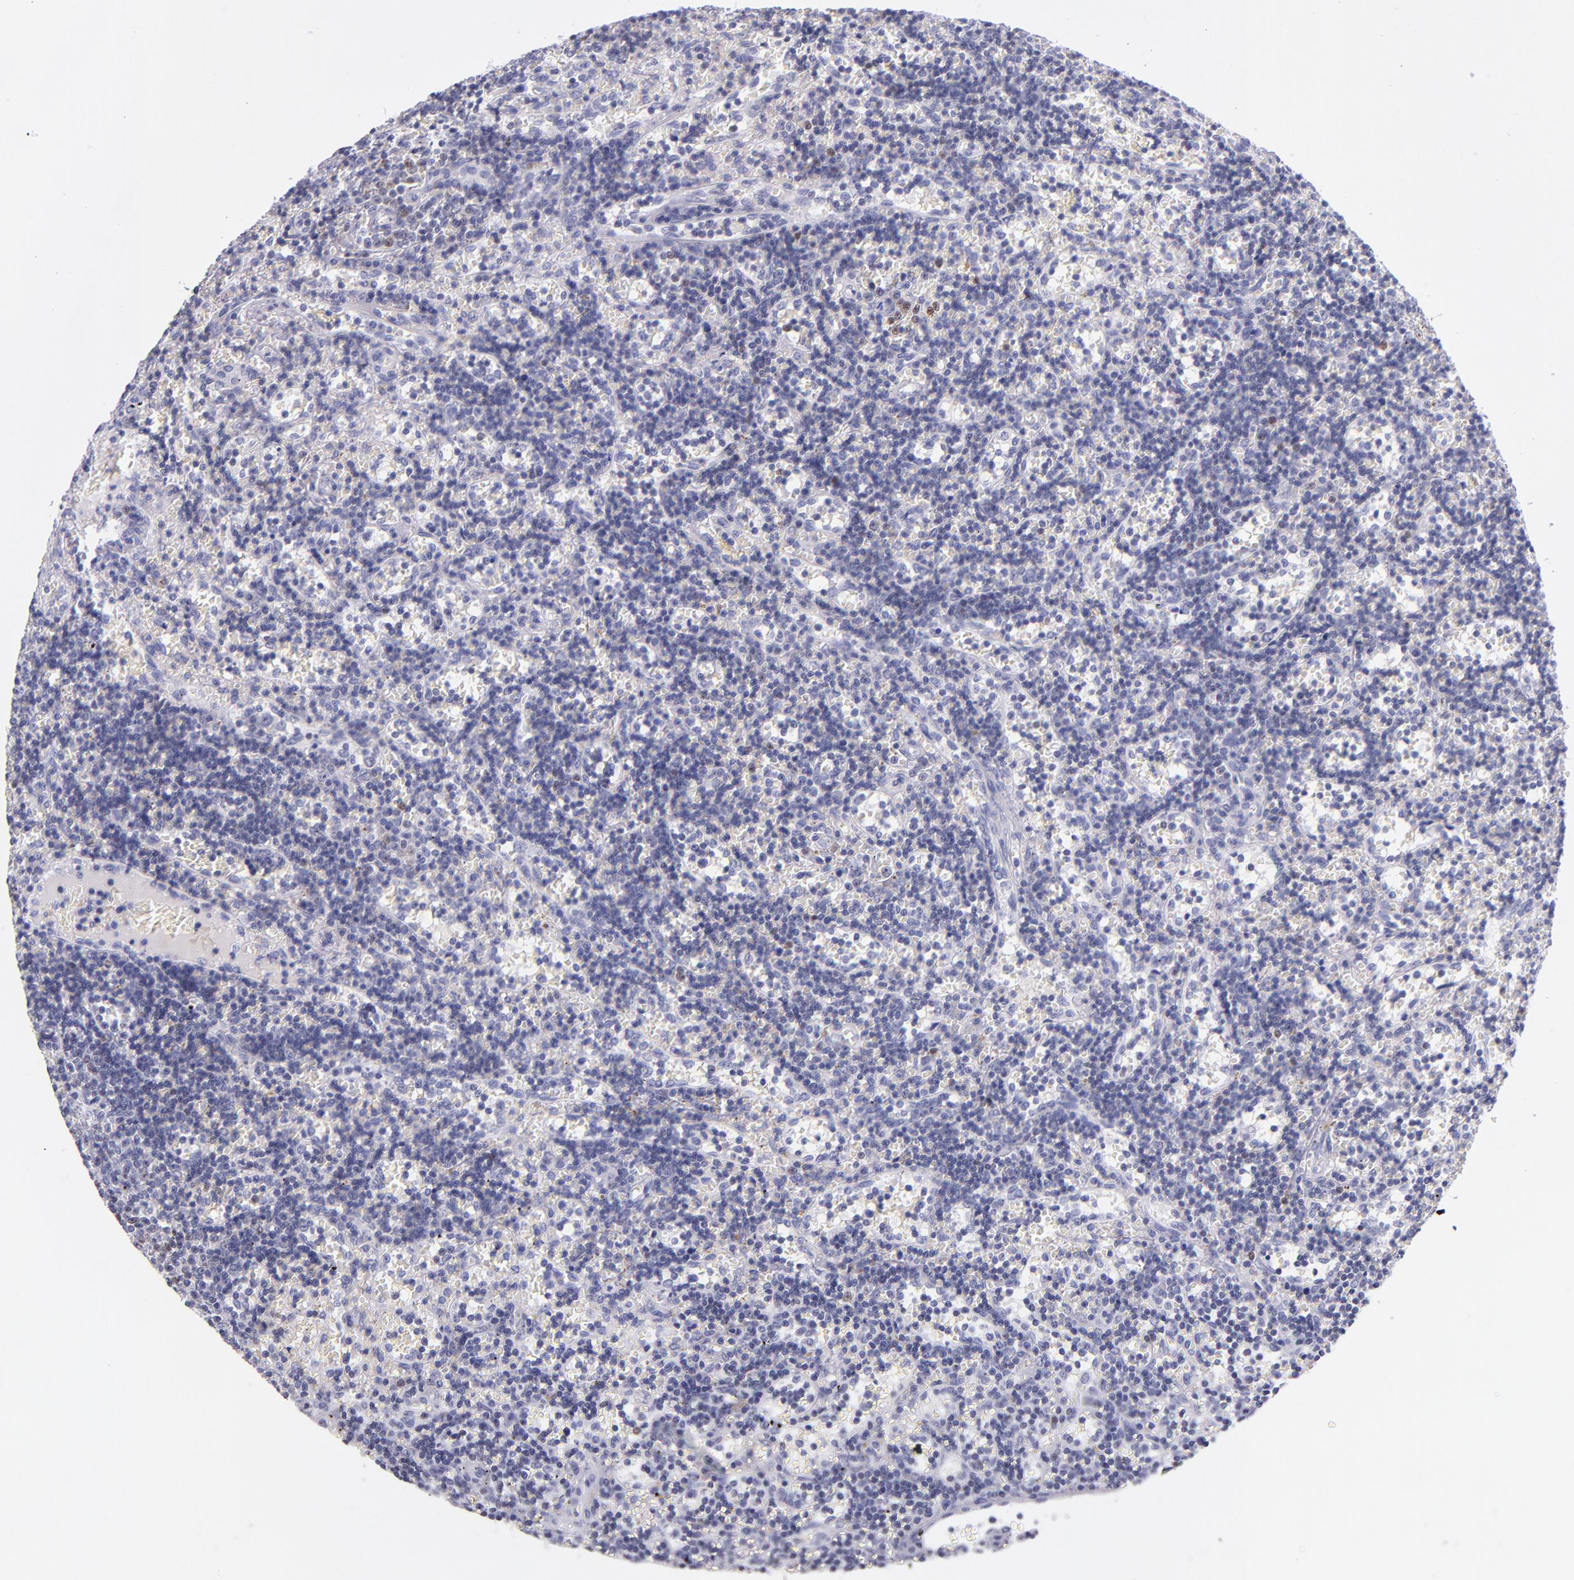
{"staining": {"intensity": "moderate", "quantity": "<25%", "location": "nuclear"}, "tissue": "lymphoma", "cell_type": "Tumor cells", "image_type": "cancer", "snomed": [{"axis": "morphology", "description": "Malignant lymphoma, non-Hodgkin's type, Low grade"}, {"axis": "topography", "description": "Spleen"}], "caption": "Protein expression analysis of malignant lymphoma, non-Hodgkin's type (low-grade) displays moderate nuclear positivity in approximately <25% of tumor cells. (IHC, brightfield microscopy, high magnification).", "gene": "IRF4", "patient": {"sex": "male", "age": 60}}